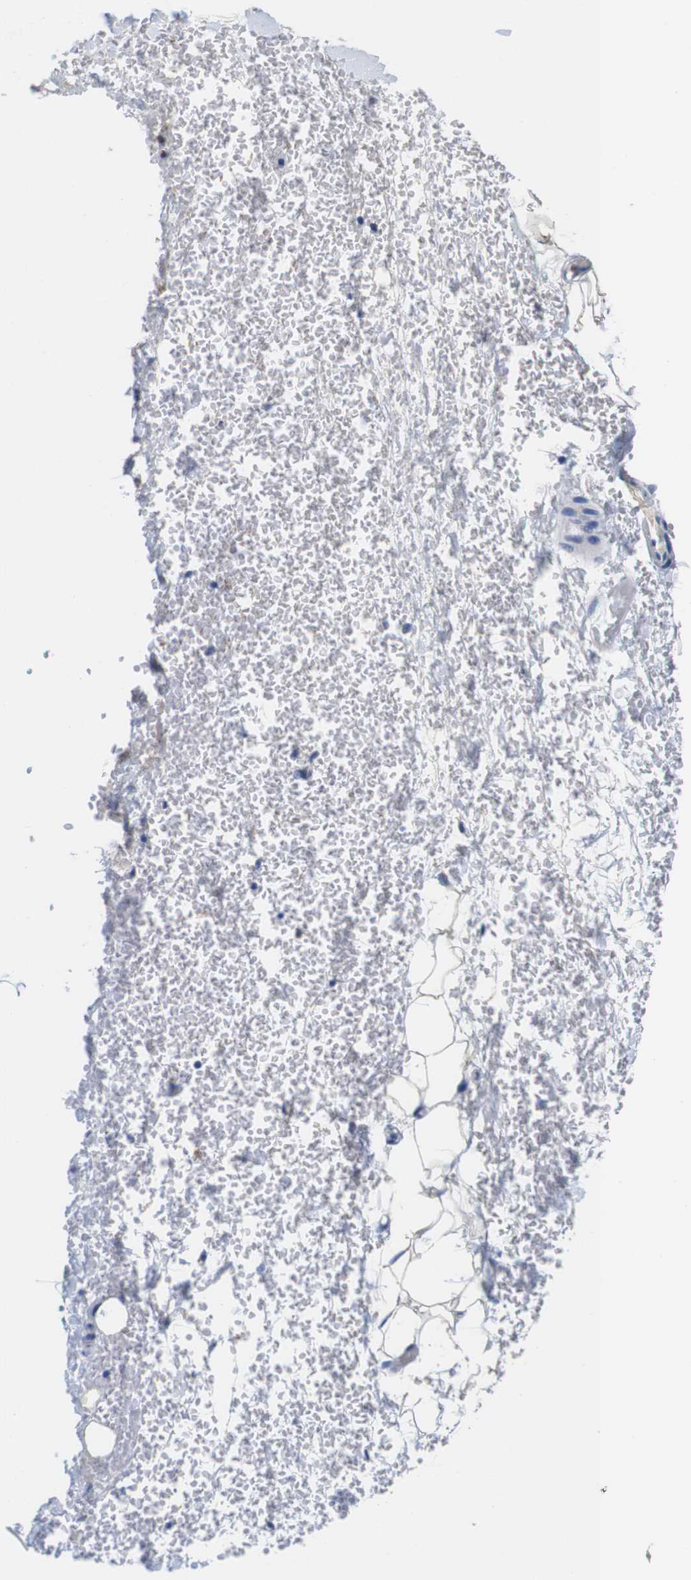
{"staining": {"intensity": "negative", "quantity": "none", "location": "none"}, "tissue": "adipose tissue", "cell_type": "Adipocytes", "image_type": "normal", "snomed": [{"axis": "morphology", "description": "Normal tissue, NOS"}, {"axis": "morphology", "description": "Adenocarcinoma, NOS"}, {"axis": "topography", "description": "Esophagus"}], "caption": "DAB (3,3'-diaminobenzidine) immunohistochemical staining of unremarkable adipose tissue demonstrates no significant staining in adipocytes. (DAB (3,3'-diaminobenzidine) immunohistochemistry (IHC) visualized using brightfield microscopy, high magnification).", "gene": "C1RL", "patient": {"sex": "male", "age": 62}}